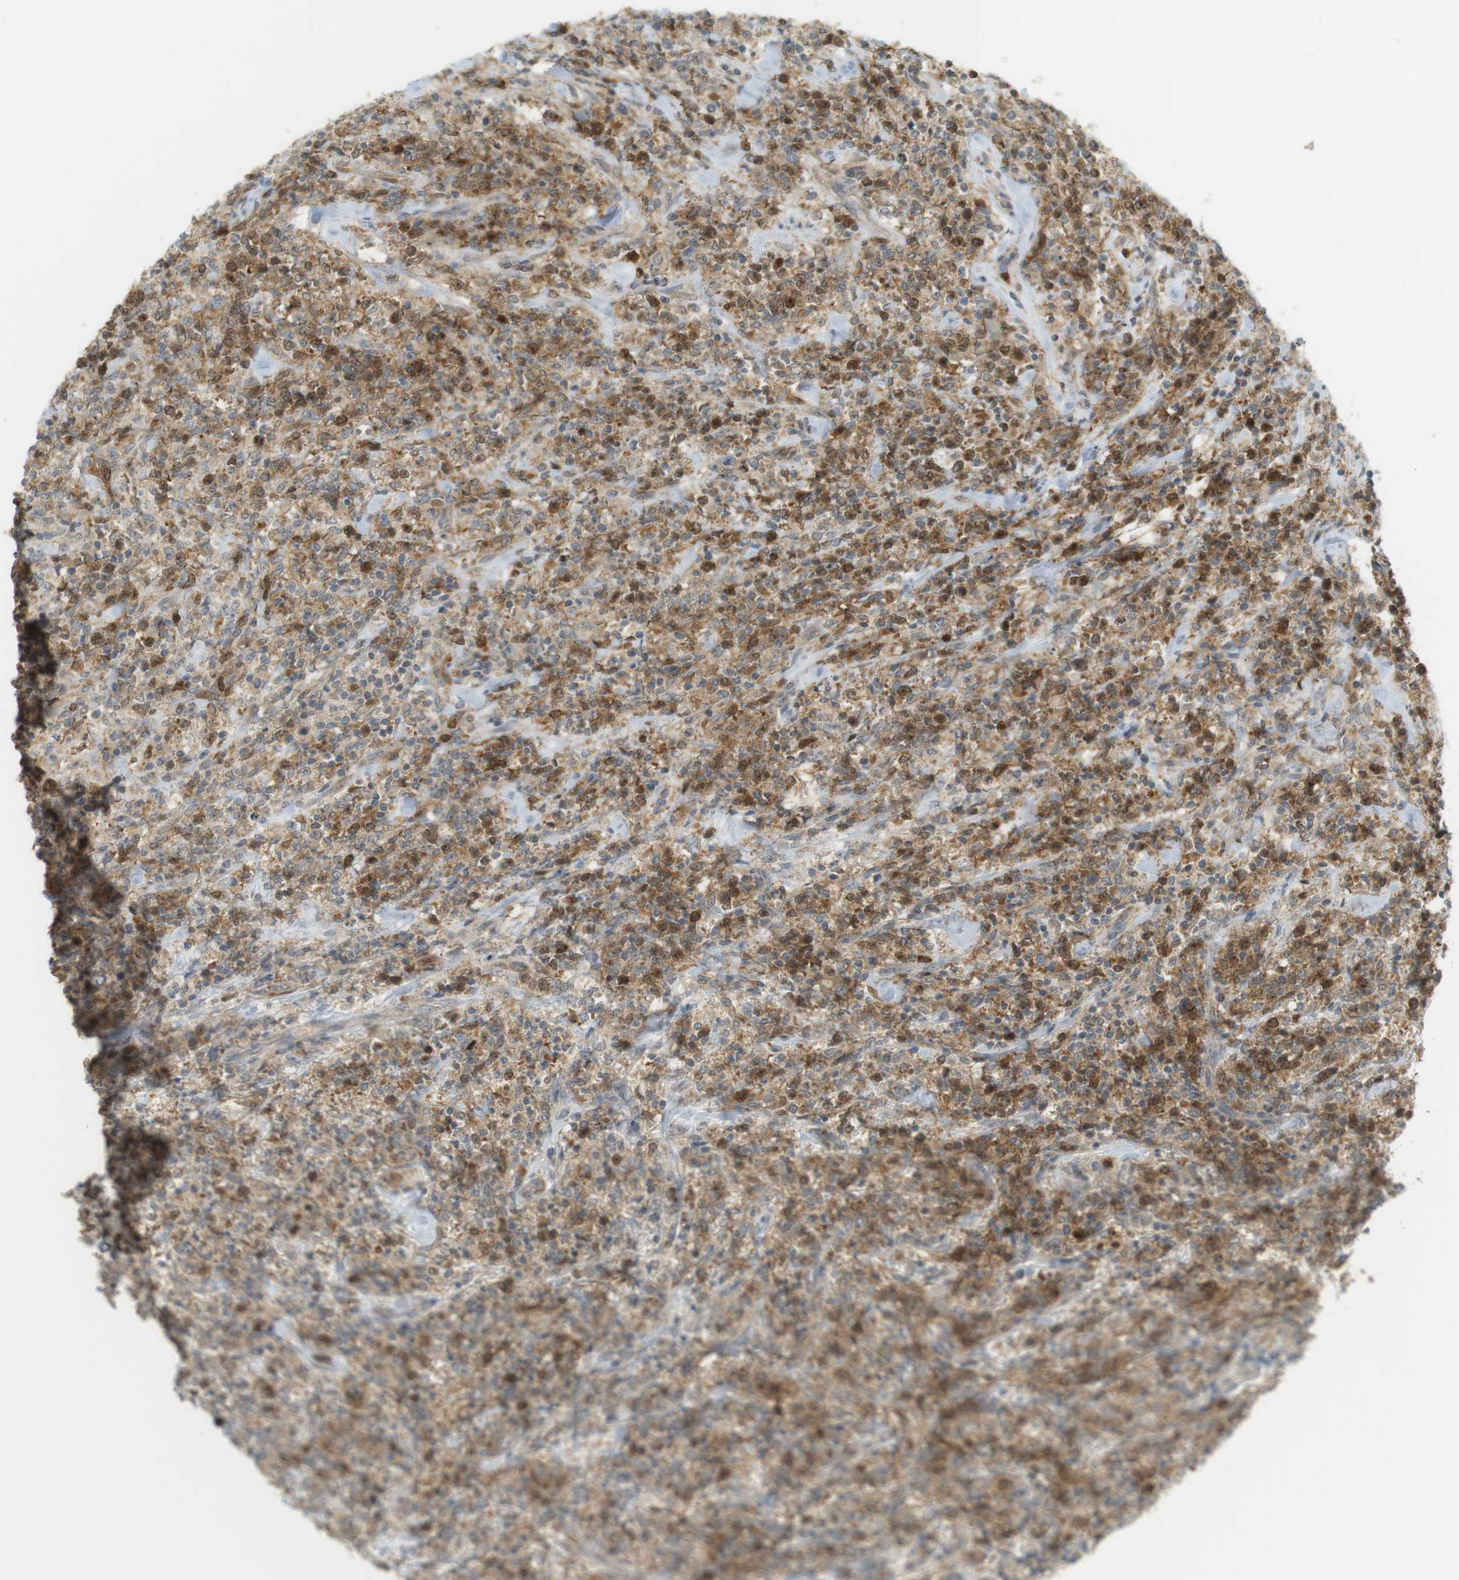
{"staining": {"intensity": "moderate", "quantity": "<25%", "location": "cytoplasmic/membranous"}, "tissue": "lymphoma", "cell_type": "Tumor cells", "image_type": "cancer", "snomed": [{"axis": "morphology", "description": "Malignant lymphoma, non-Hodgkin's type, High grade"}, {"axis": "topography", "description": "Soft tissue"}], "caption": "High-grade malignant lymphoma, non-Hodgkin's type was stained to show a protein in brown. There is low levels of moderate cytoplasmic/membranous positivity in about <25% of tumor cells.", "gene": "TTK", "patient": {"sex": "male", "age": 18}}